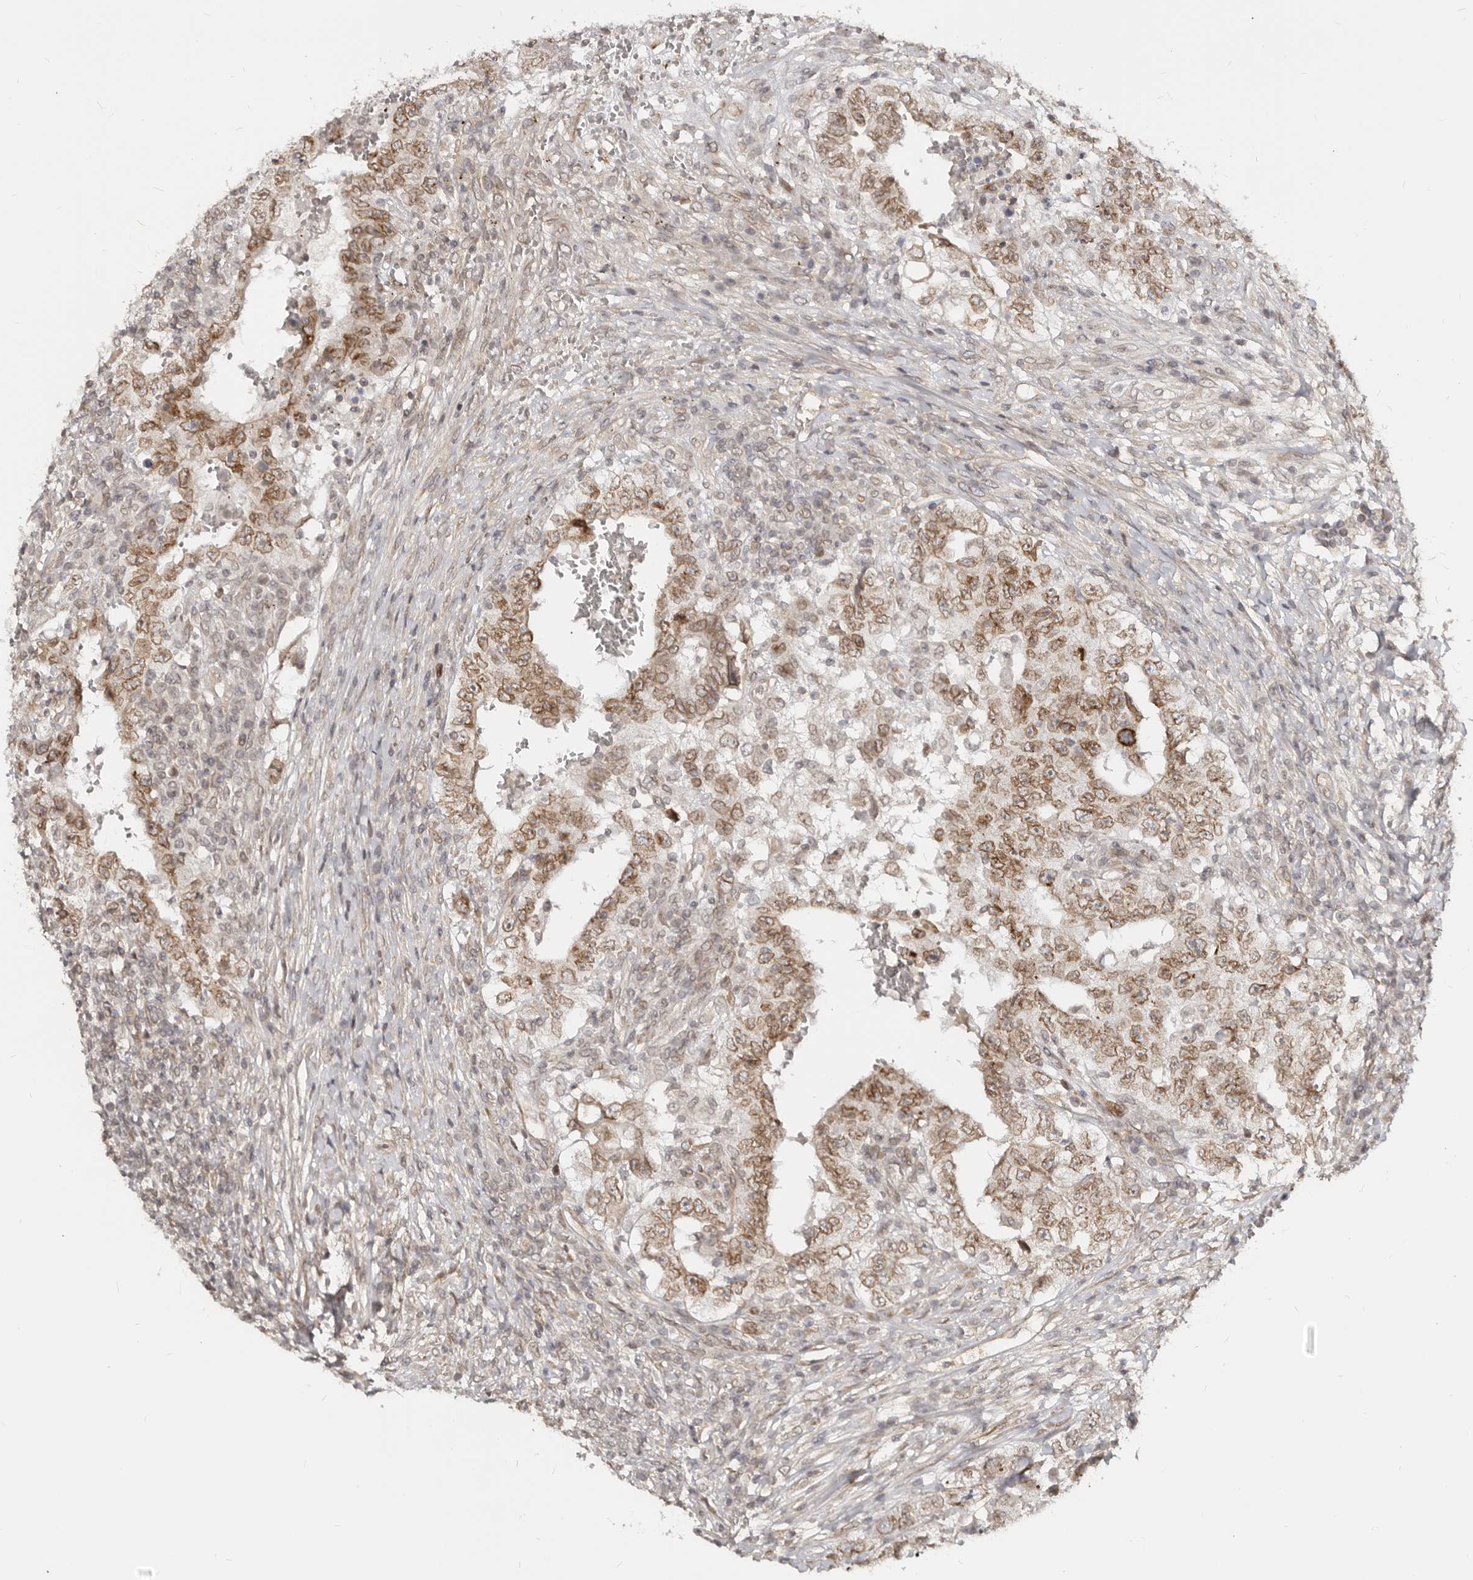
{"staining": {"intensity": "moderate", "quantity": ">75%", "location": "cytoplasmic/membranous"}, "tissue": "testis cancer", "cell_type": "Tumor cells", "image_type": "cancer", "snomed": [{"axis": "morphology", "description": "Carcinoma, Embryonal, NOS"}, {"axis": "topography", "description": "Testis"}], "caption": "About >75% of tumor cells in human embryonal carcinoma (testis) show moderate cytoplasmic/membranous protein staining as visualized by brown immunohistochemical staining.", "gene": "NUP153", "patient": {"sex": "male", "age": 26}}